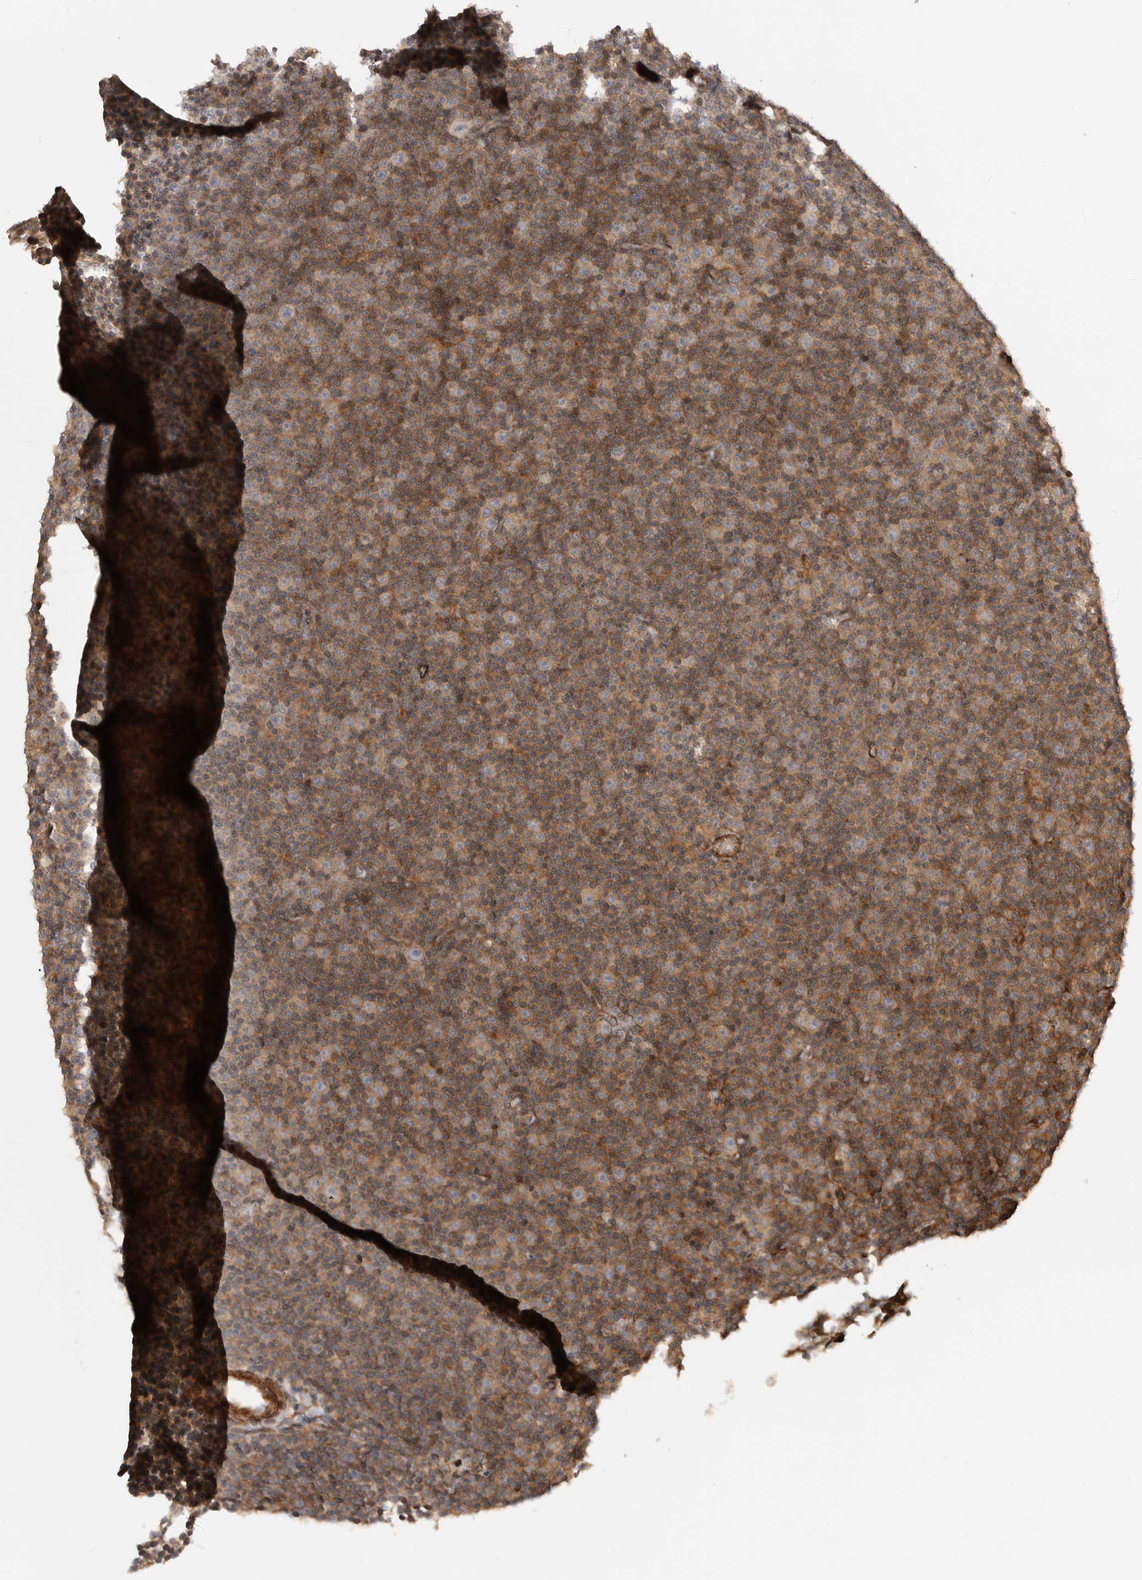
{"staining": {"intensity": "moderate", "quantity": ">75%", "location": "cytoplasmic/membranous"}, "tissue": "lymphoma", "cell_type": "Tumor cells", "image_type": "cancer", "snomed": [{"axis": "morphology", "description": "Malignant lymphoma, non-Hodgkin's type, Low grade"}, {"axis": "topography", "description": "Lymph node"}], "caption": "A medium amount of moderate cytoplasmic/membranous positivity is appreciated in approximately >75% of tumor cells in low-grade malignant lymphoma, non-Hodgkin's type tissue.", "gene": "TRIM56", "patient": {"sex": "female", "age": 67}}